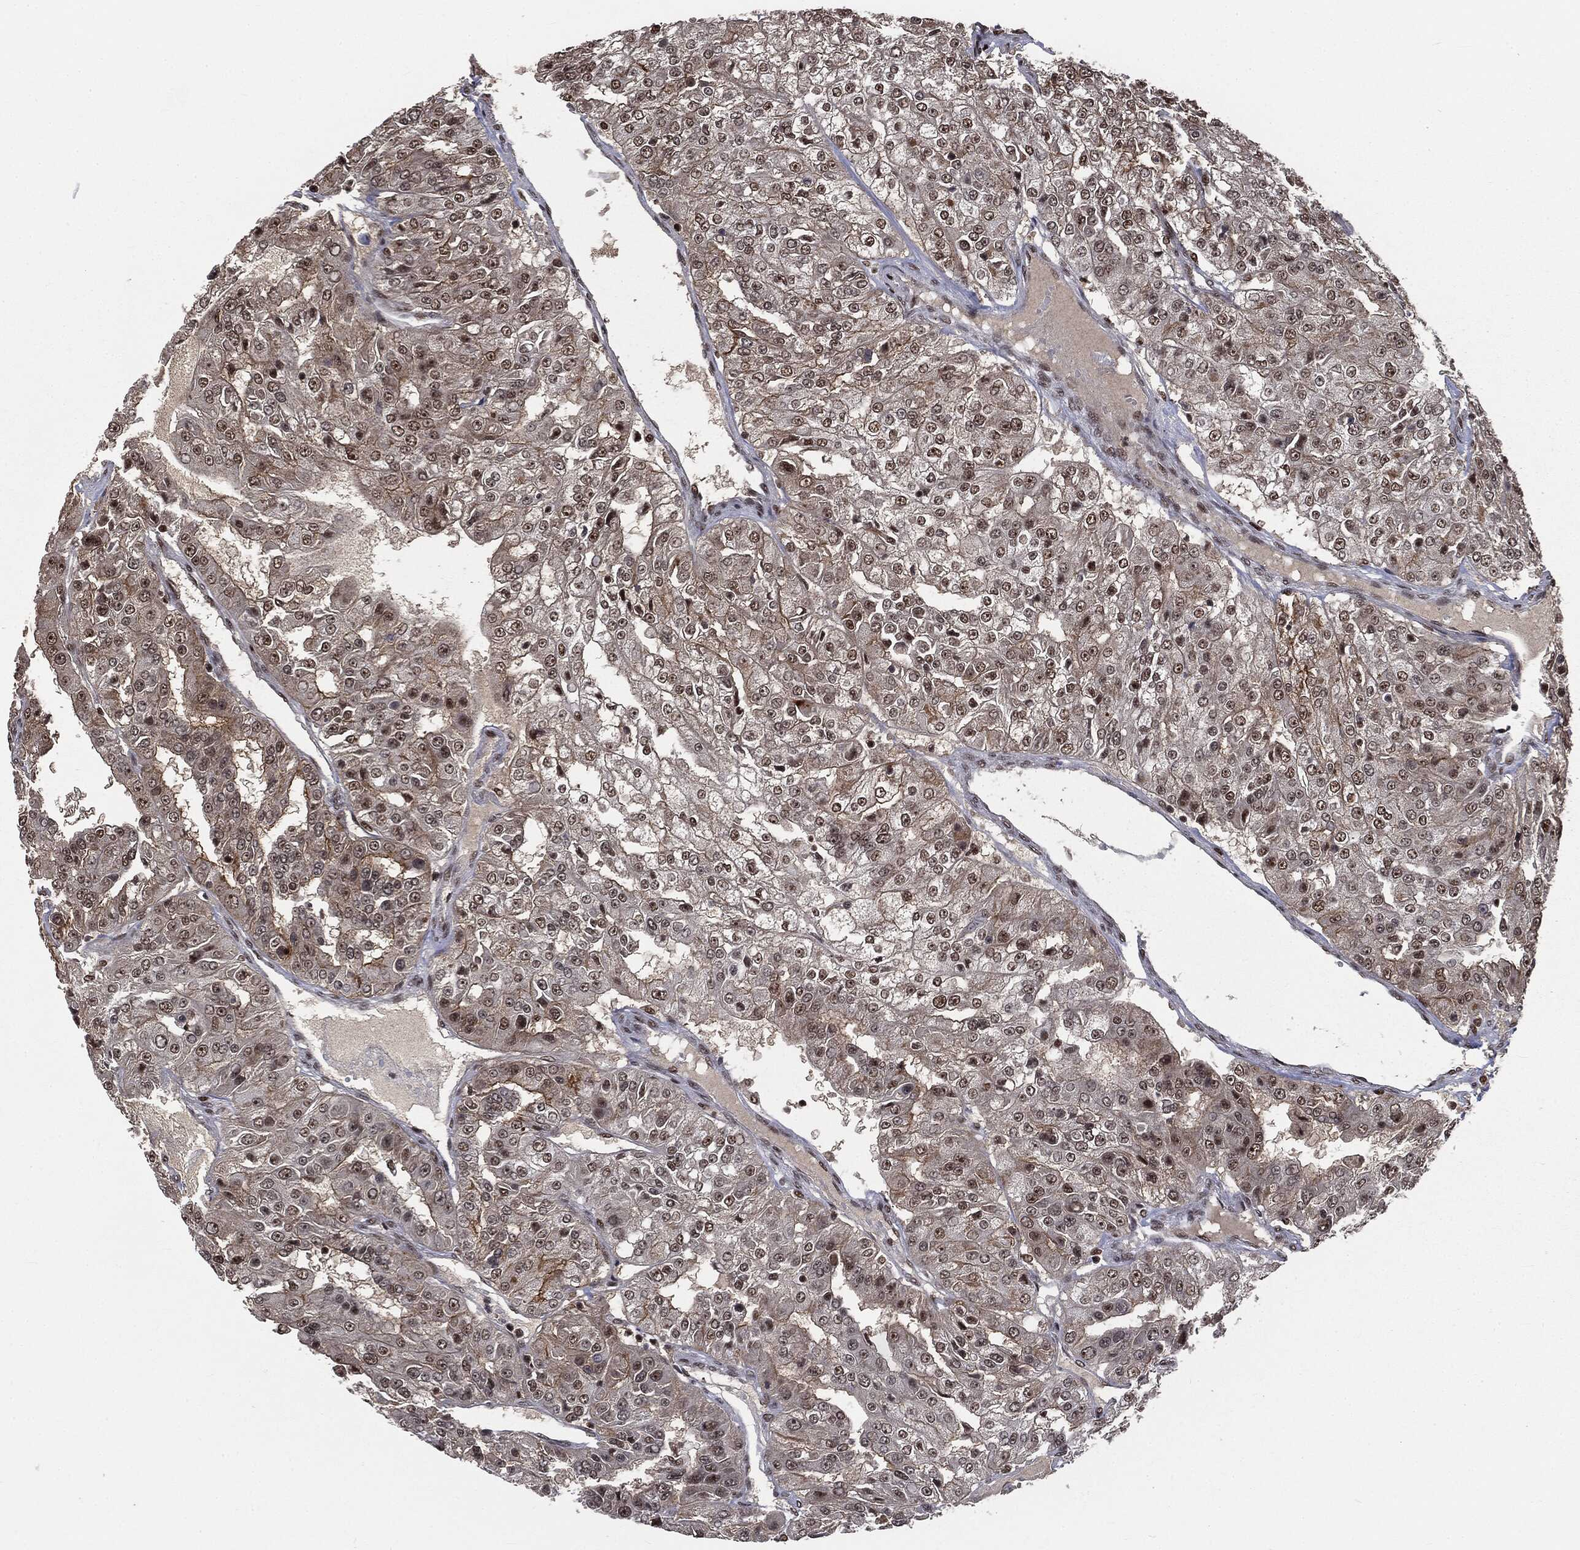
{"staining": {"intensity": "moderate", "quantity": ">75%", "location": "nuclear"}, "tissue": "renal cancer", "cell_type": "Tumor cells", "image_type": "cancer", "snomed": [{"axis": "morphology", "description": "Adenocarcinoma, NOS"}, {"axis": "topography", "description": "Kidney"}], "caption": "Moderate nuclear protein staining is identified in approximately >75% of tumor cells in renal adenocarcinoma.", "gene": "DPH2", "patient": {"sex": "female", "age": 63}}